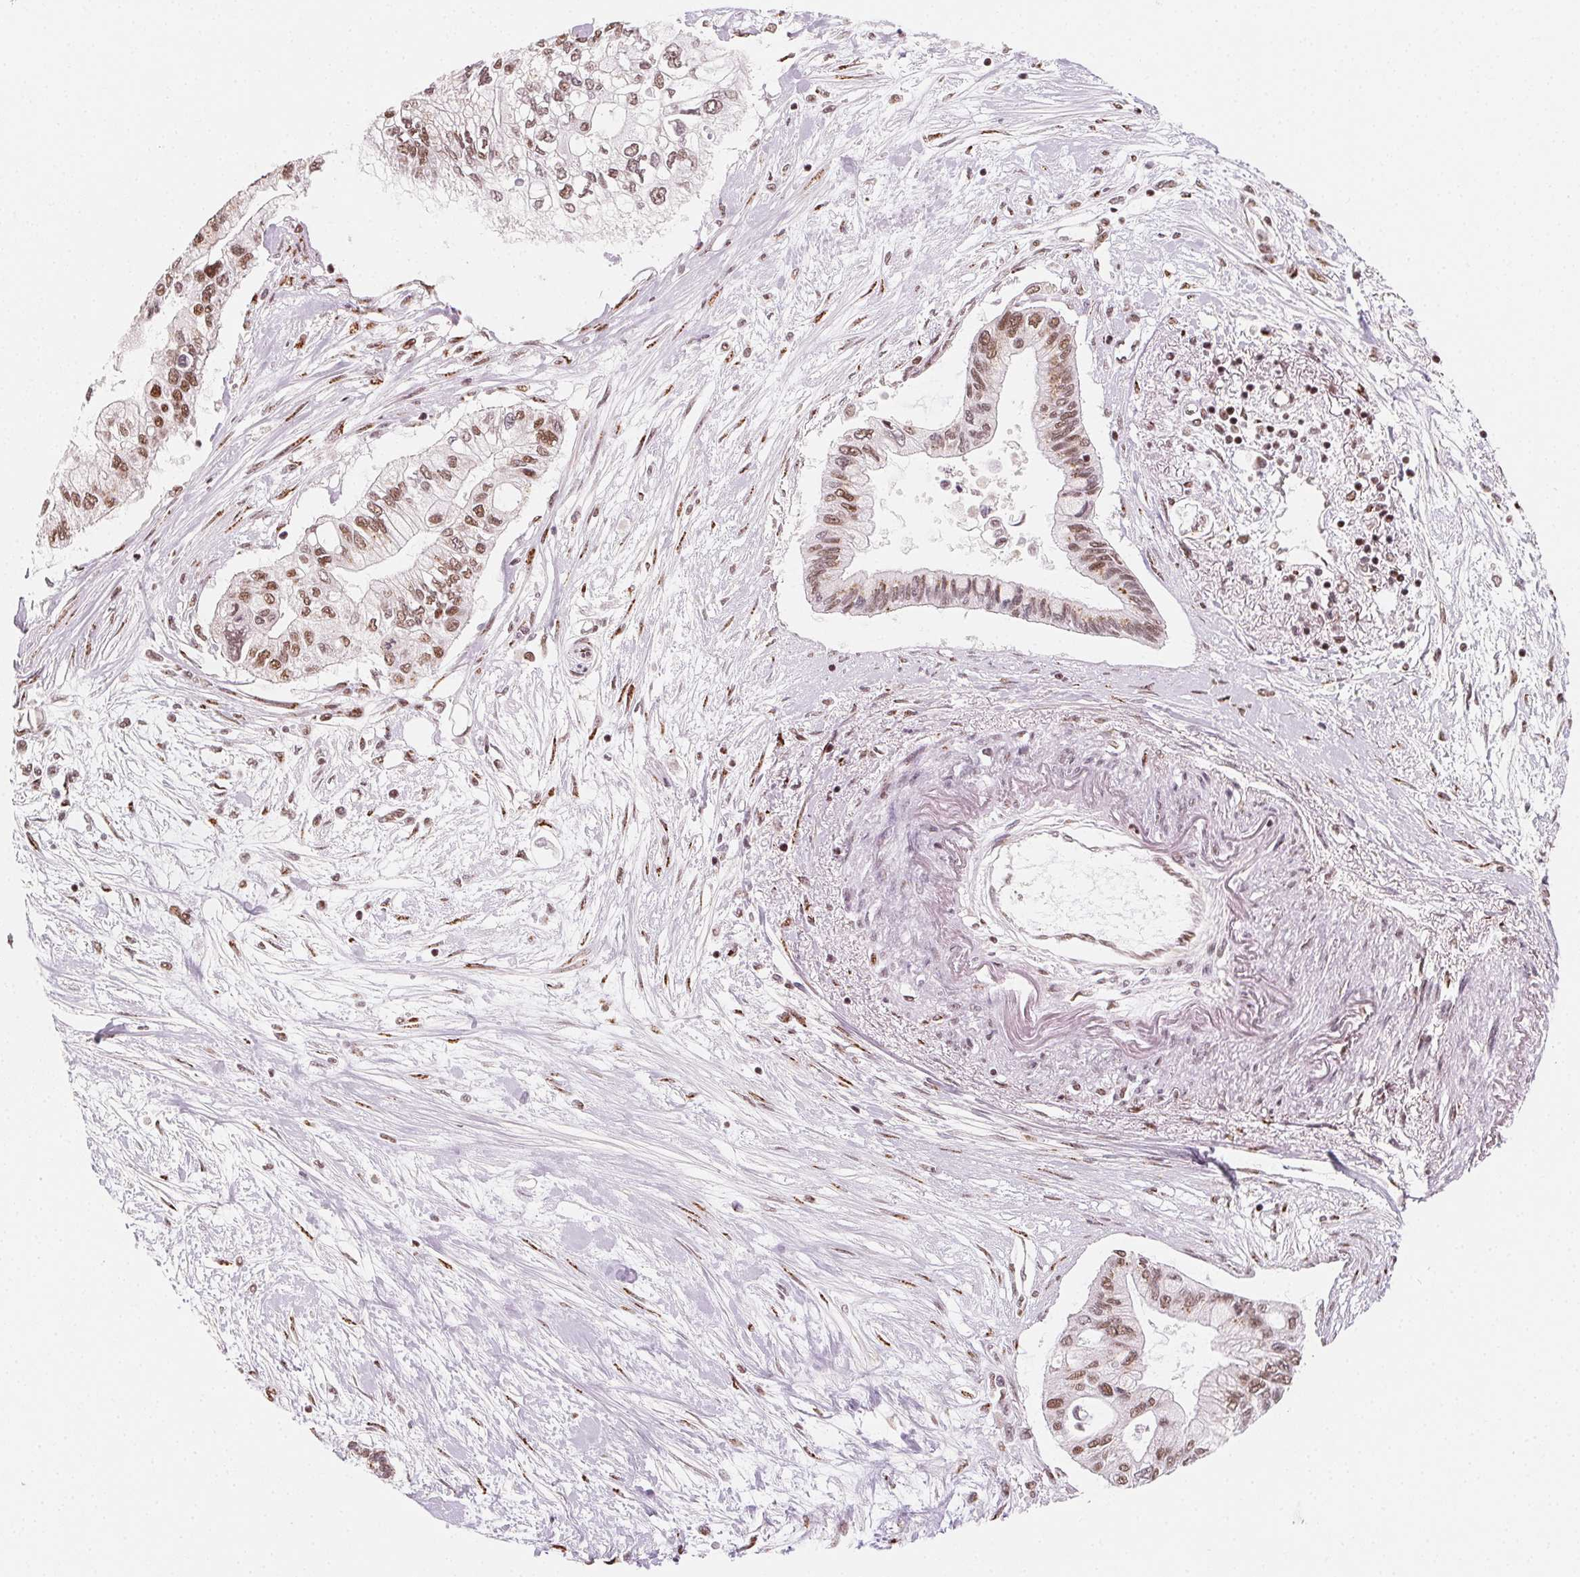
{"staining": {"intensity": "moderate", "quantity": ">75%", "location": "nuclear"}, "tissue": "pancreatic cancer", "cell_type": "Tumor cells", "image_type": "cancer", "snomed": [{"axis": "morphology", "description": "Adenocarcinoma, NOS"}, {"axis": "topography", "description": "Pancreas"}], "caption": "Human pancreatic cancer (adenocarcinoma) stained with a protein marker reveals moderate staining in tumor cells.", "gene": "TOPORS", "patient": {"sex": "female", "age": 77}}